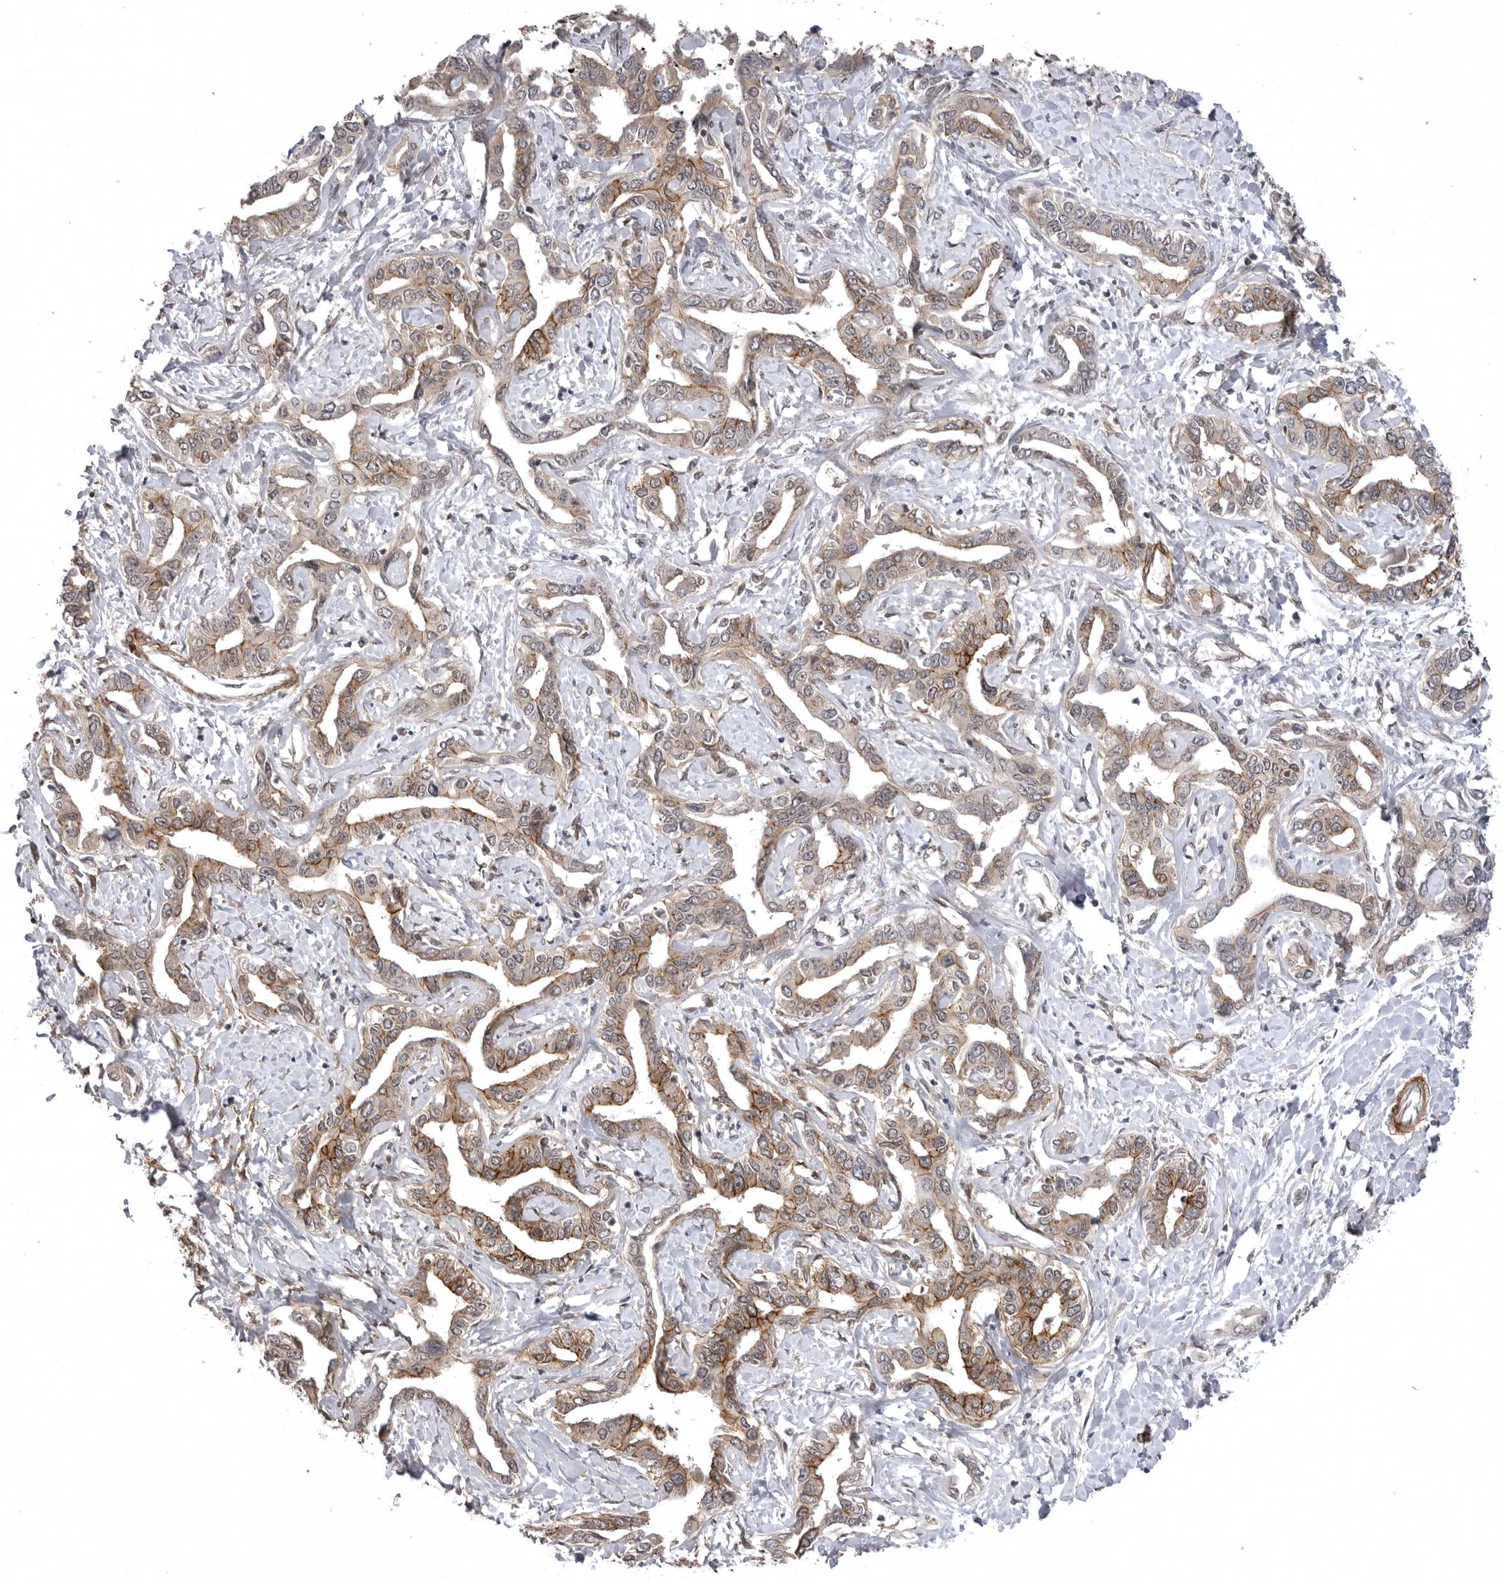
{"staining": {"intensity": "moderate", "quantity": "25%-75%", "location": "cytoplasmic/membranous"}, "tissue": "liver cancer", "cell_type": "Tumor cells", "image_type": "cancer", "snomed": [{"axis": "morphology", "description": "Cholangiocarcinoma"}, {"axis": "topography", "description": "Liver"}], "caption": "Immunohistochemical staining of human liver cancer demonstrates medium levels of moderate cytoplasmic/membranous protein expression in about 25%-75% of tumor cells. The protein of interest is shown in brown color, while the nuclei are stained blue.", "gene": "SORBS1", "patient": {"sex": "male", "age": 59}}